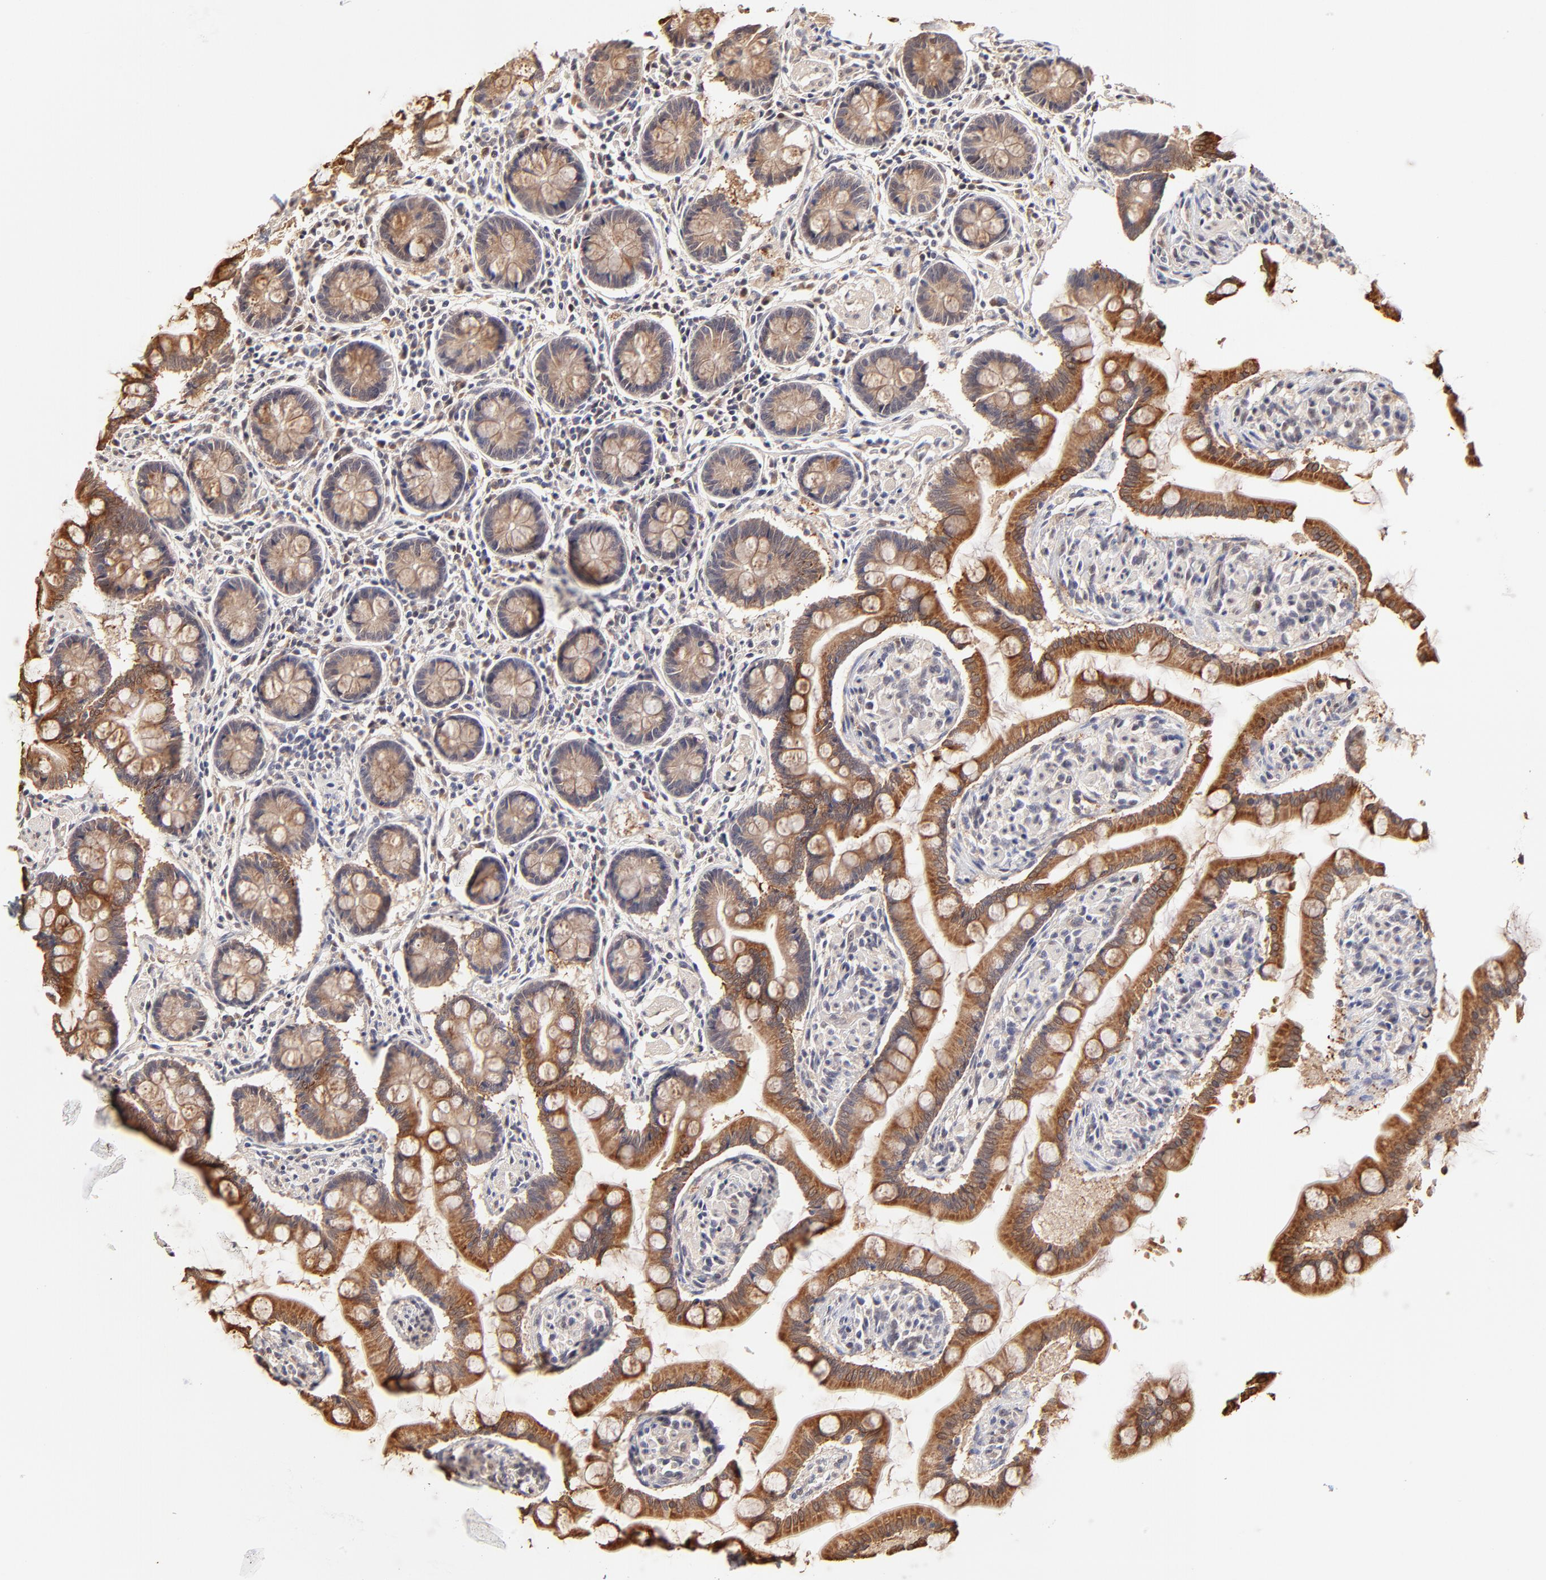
{"staining": {"intensity": "strong", "quantity": ">75%", "location": "cytoplasmic/membranous"}, "tissue": "small intestine", "cell_type": "Glandular cells", "image_type": "normal", "snomed": [{"axis": "morphology", "description": "Normal tissue, NOS"}, {"axis": "topography", "description": "Small intestine"}], "caption": "A brown stain labels strong cytoplasmic/membranous expression of a protein in glandular cells of benign small intestine.", "gene": "ZNF10", "patient": {"sex": "male", "age": 41}}